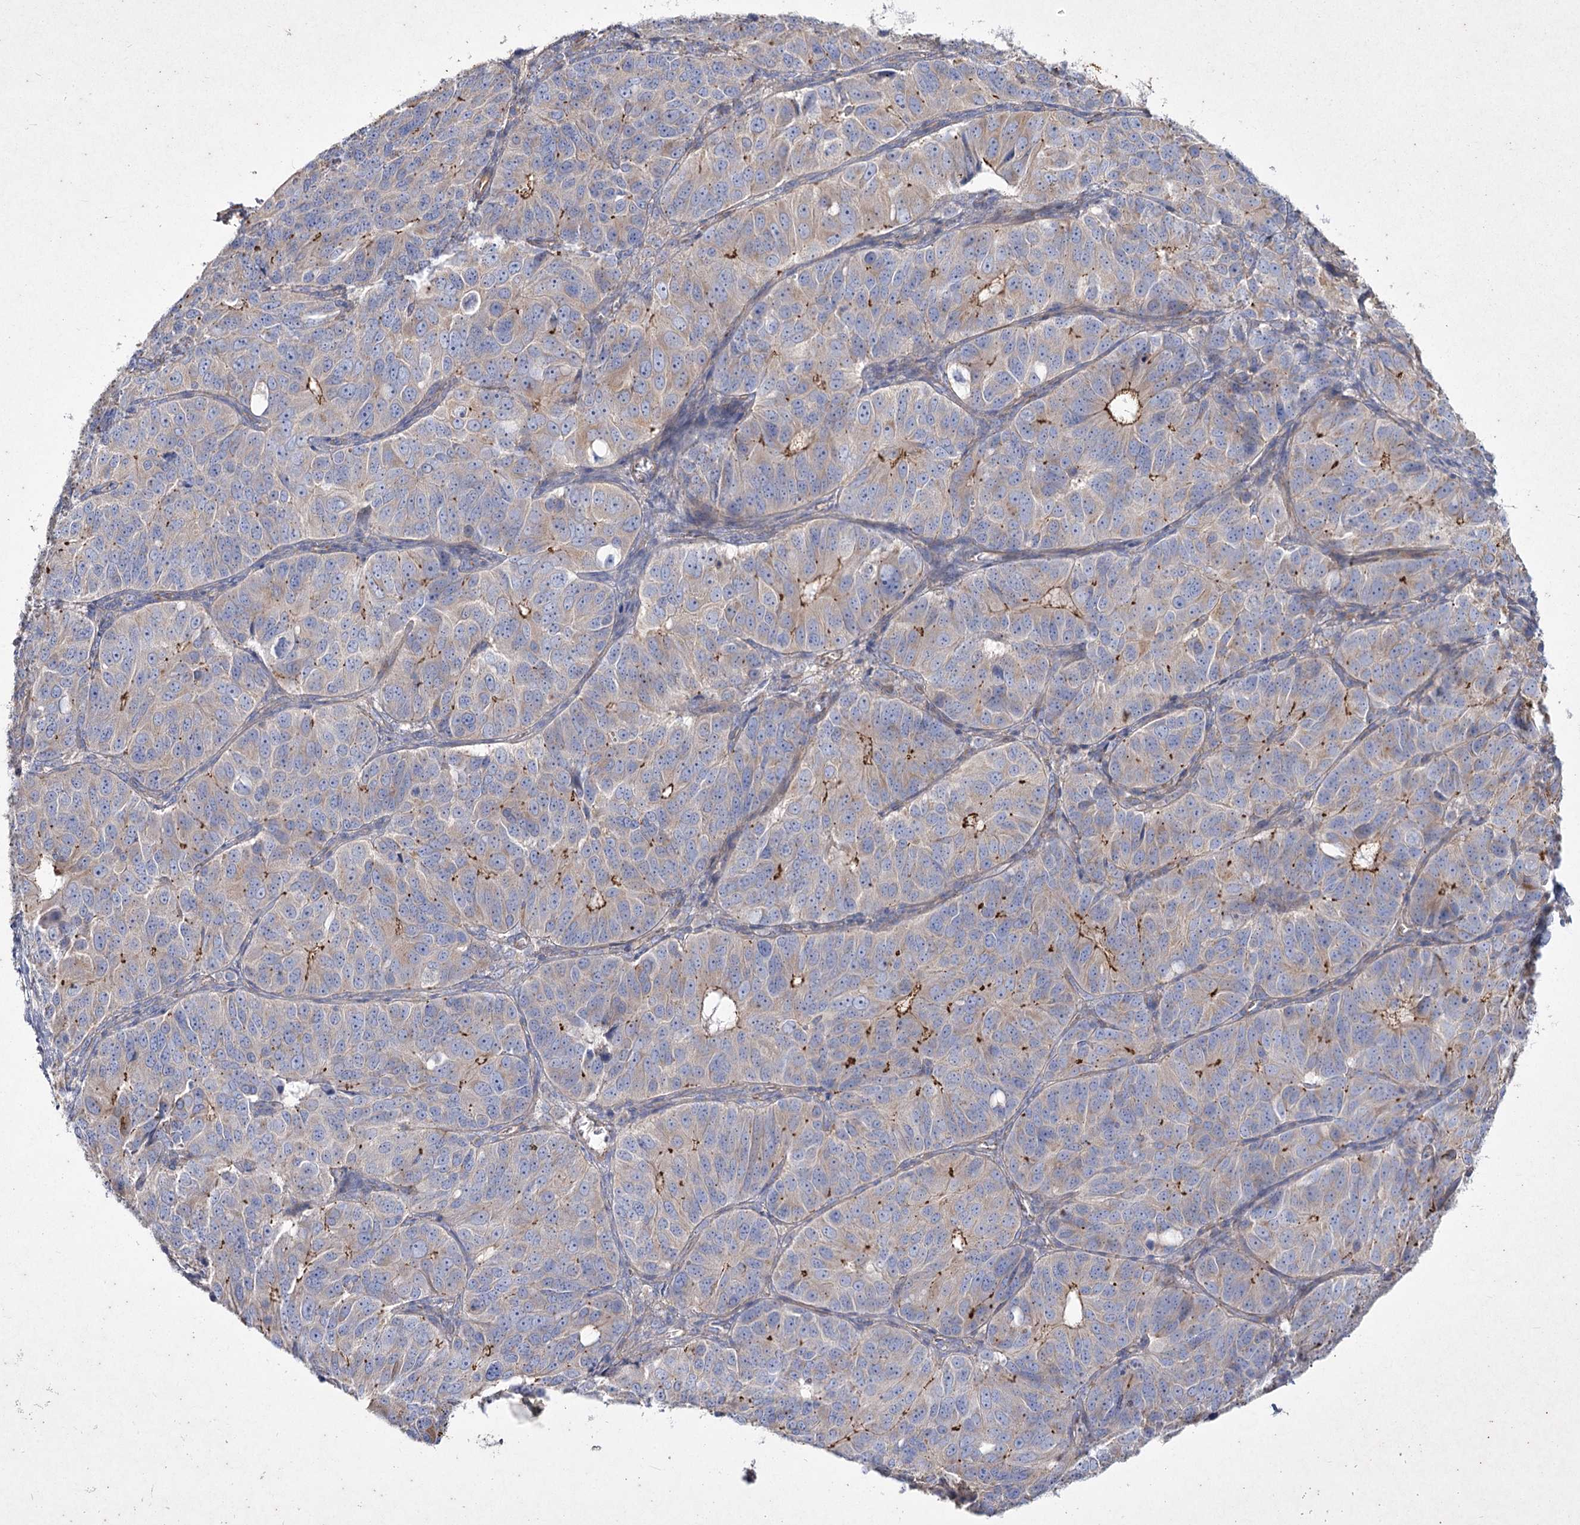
{"staining": {"intensity": "moderate", "quantity": "<25%", "location": "cytoplasmic/membranous"}, "tissue": "ovarian cancer", "cell_type": "Tumor cells", "image_type": "cancer", "snomed": [{"axis": "morphology", "description": "Carcinoma, endometroid"}, {"axis": "topography", "description": "Ovary"}], "caption": "IHC image of human endometroid carcinoma (ovarian) stained for a protein (brown), which shows low levels of moderate cytoplasmic/membranous staining in about <25% of tumor cells.", "gene": "LDLRAD3", "patient": {"sex": "female", "age": 51}}